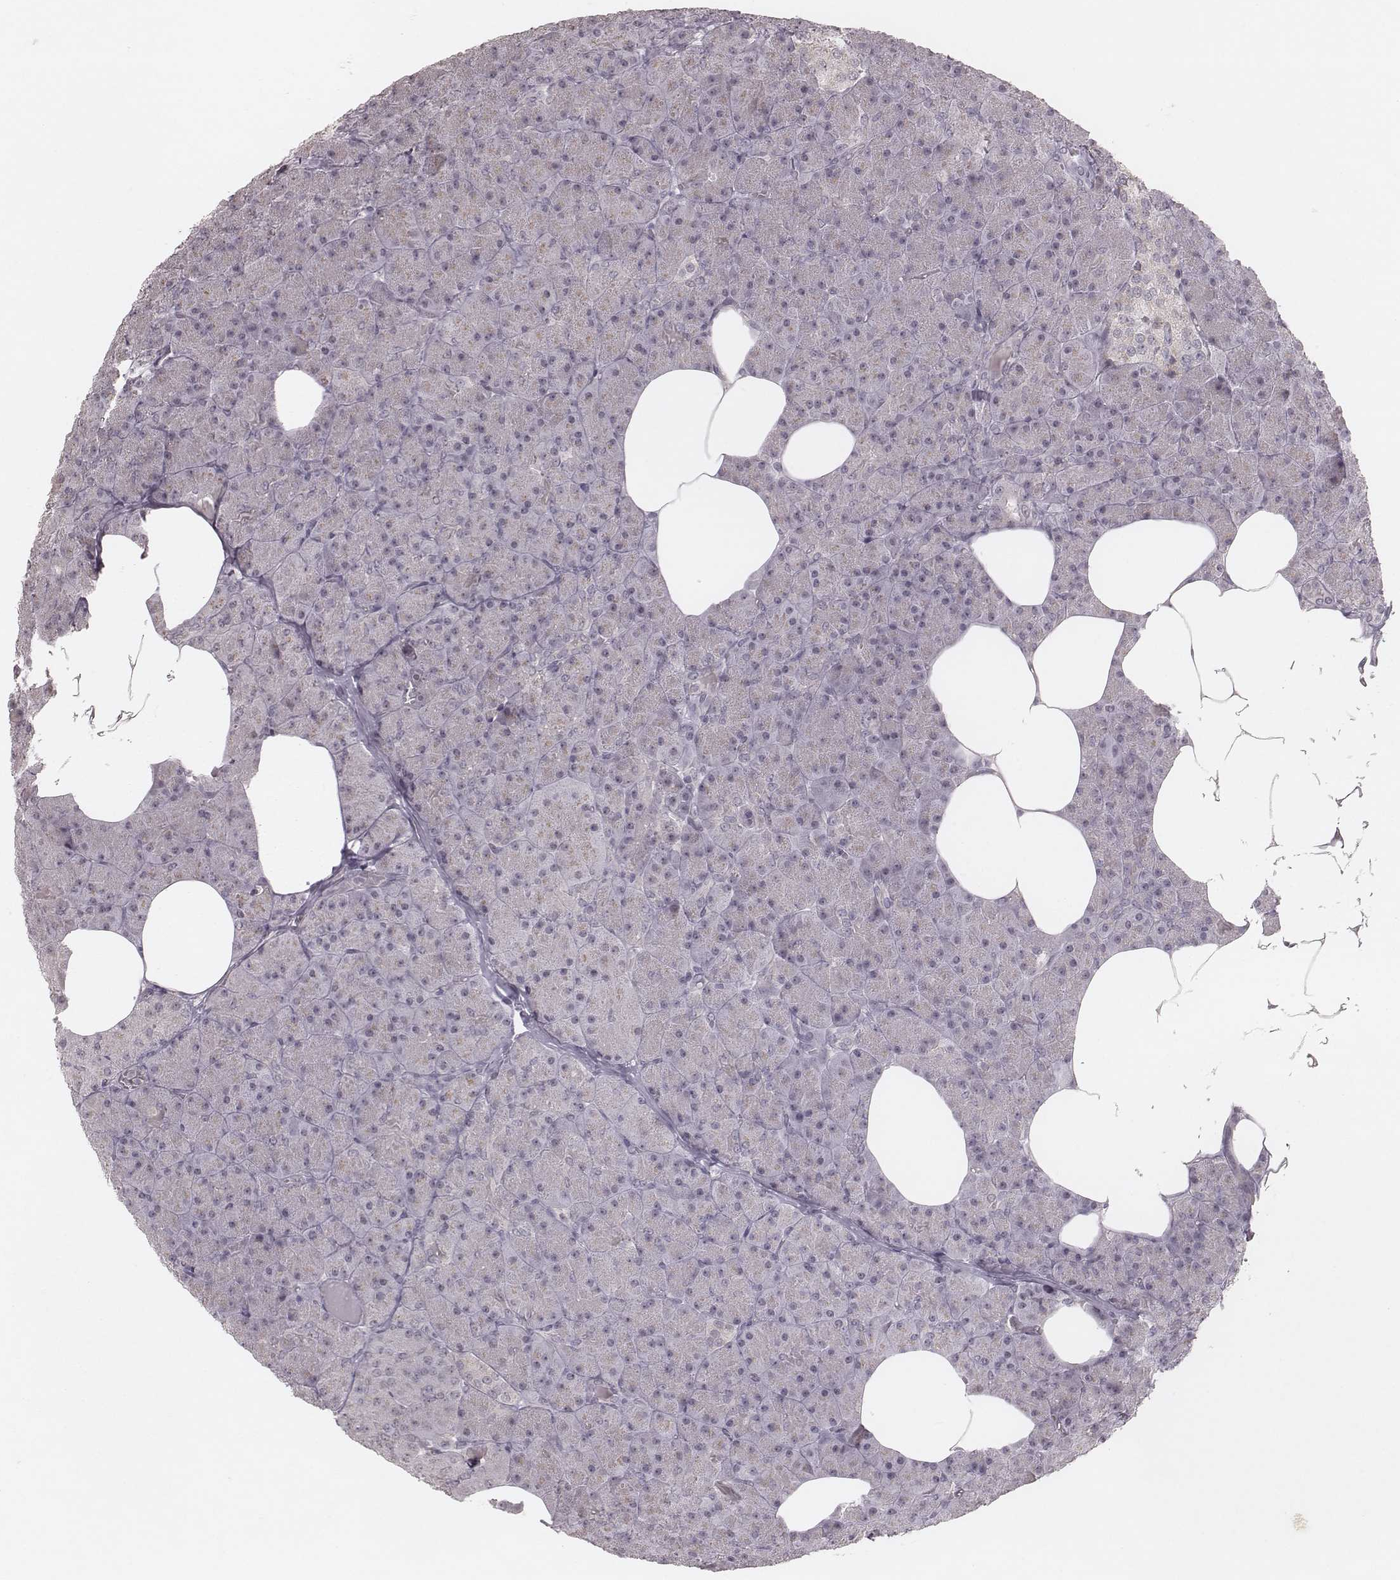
{"staining": {"intensity": "negative", "quantity": "none", "location": "none"}, "tissue": "pancreas", "cell_type": "Exocrine glandular cells", "image_type": "normal", "snomed": [{"axis": "morphology", "description": "Normal tissue, NOS"}, {"axis": "topography", "description": "Pancreas"}], "caption": "DAB immunohistochemical staining of unremarkable pancreas shows no significant positivity in exocrine glandular cells.", "gene": "FAM13B", "patient": {"sex": "female", "age": 45}}